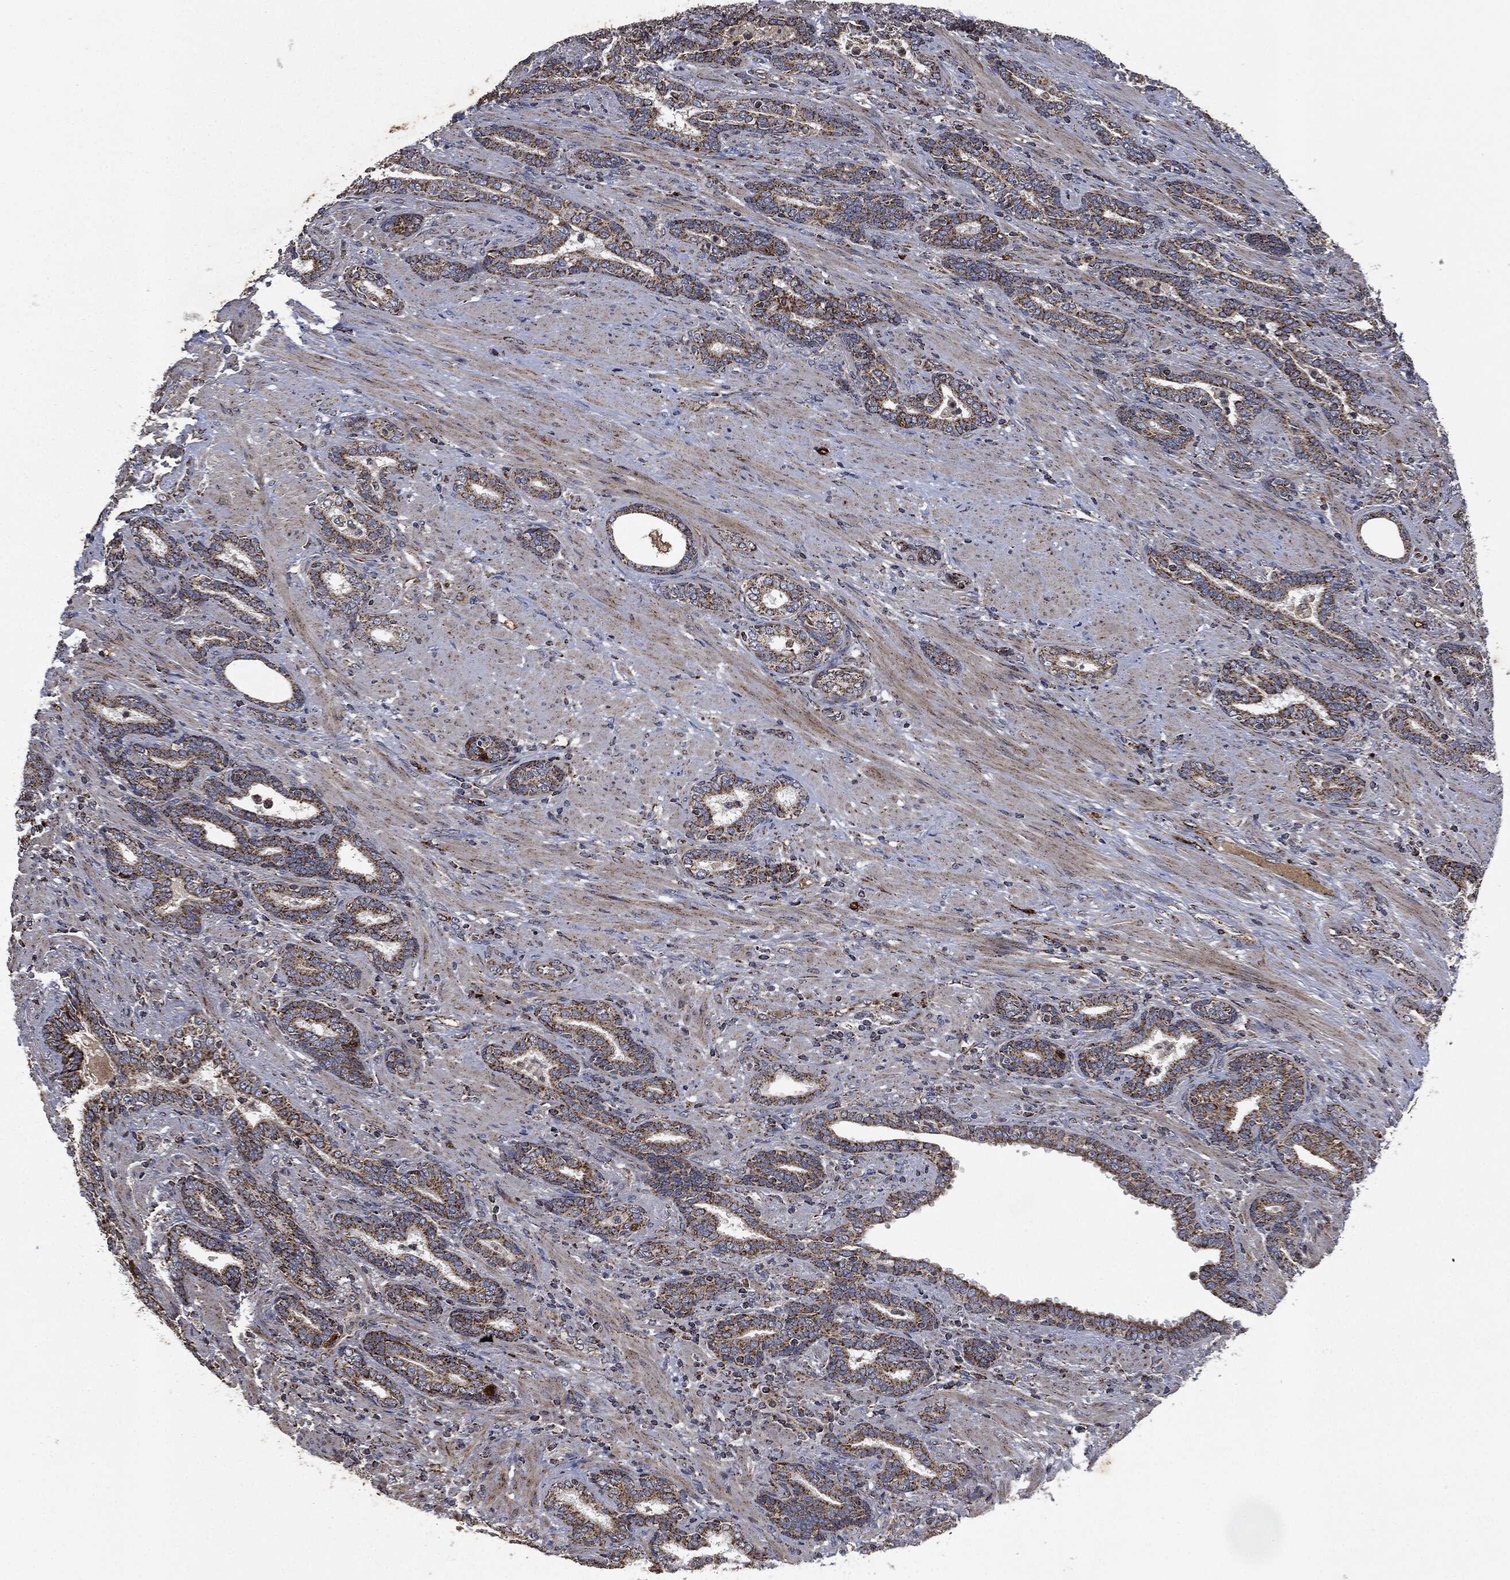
{"staining": {"intensity": "strong", "quantity": ">75%", "location": "cytoplasmic/membranous"}, "tissue": "prostate cancer", "cell_type": "Tumor cells", "image_type": "cancer", "snomed": [{"axis": "morphology", "description": "Adenocarcinoma, Low grade"}, {"axis": "topography", "description": "Prostate"}], "caption": "Protein expression analysis of human adenocarcinoma (low-grade) (prostate) reveals strong cytoplasmic/membranous positivity in about >75% of tumor cells.", "gene": "RYK", "patient": {"sex": "male", "age": 68}}